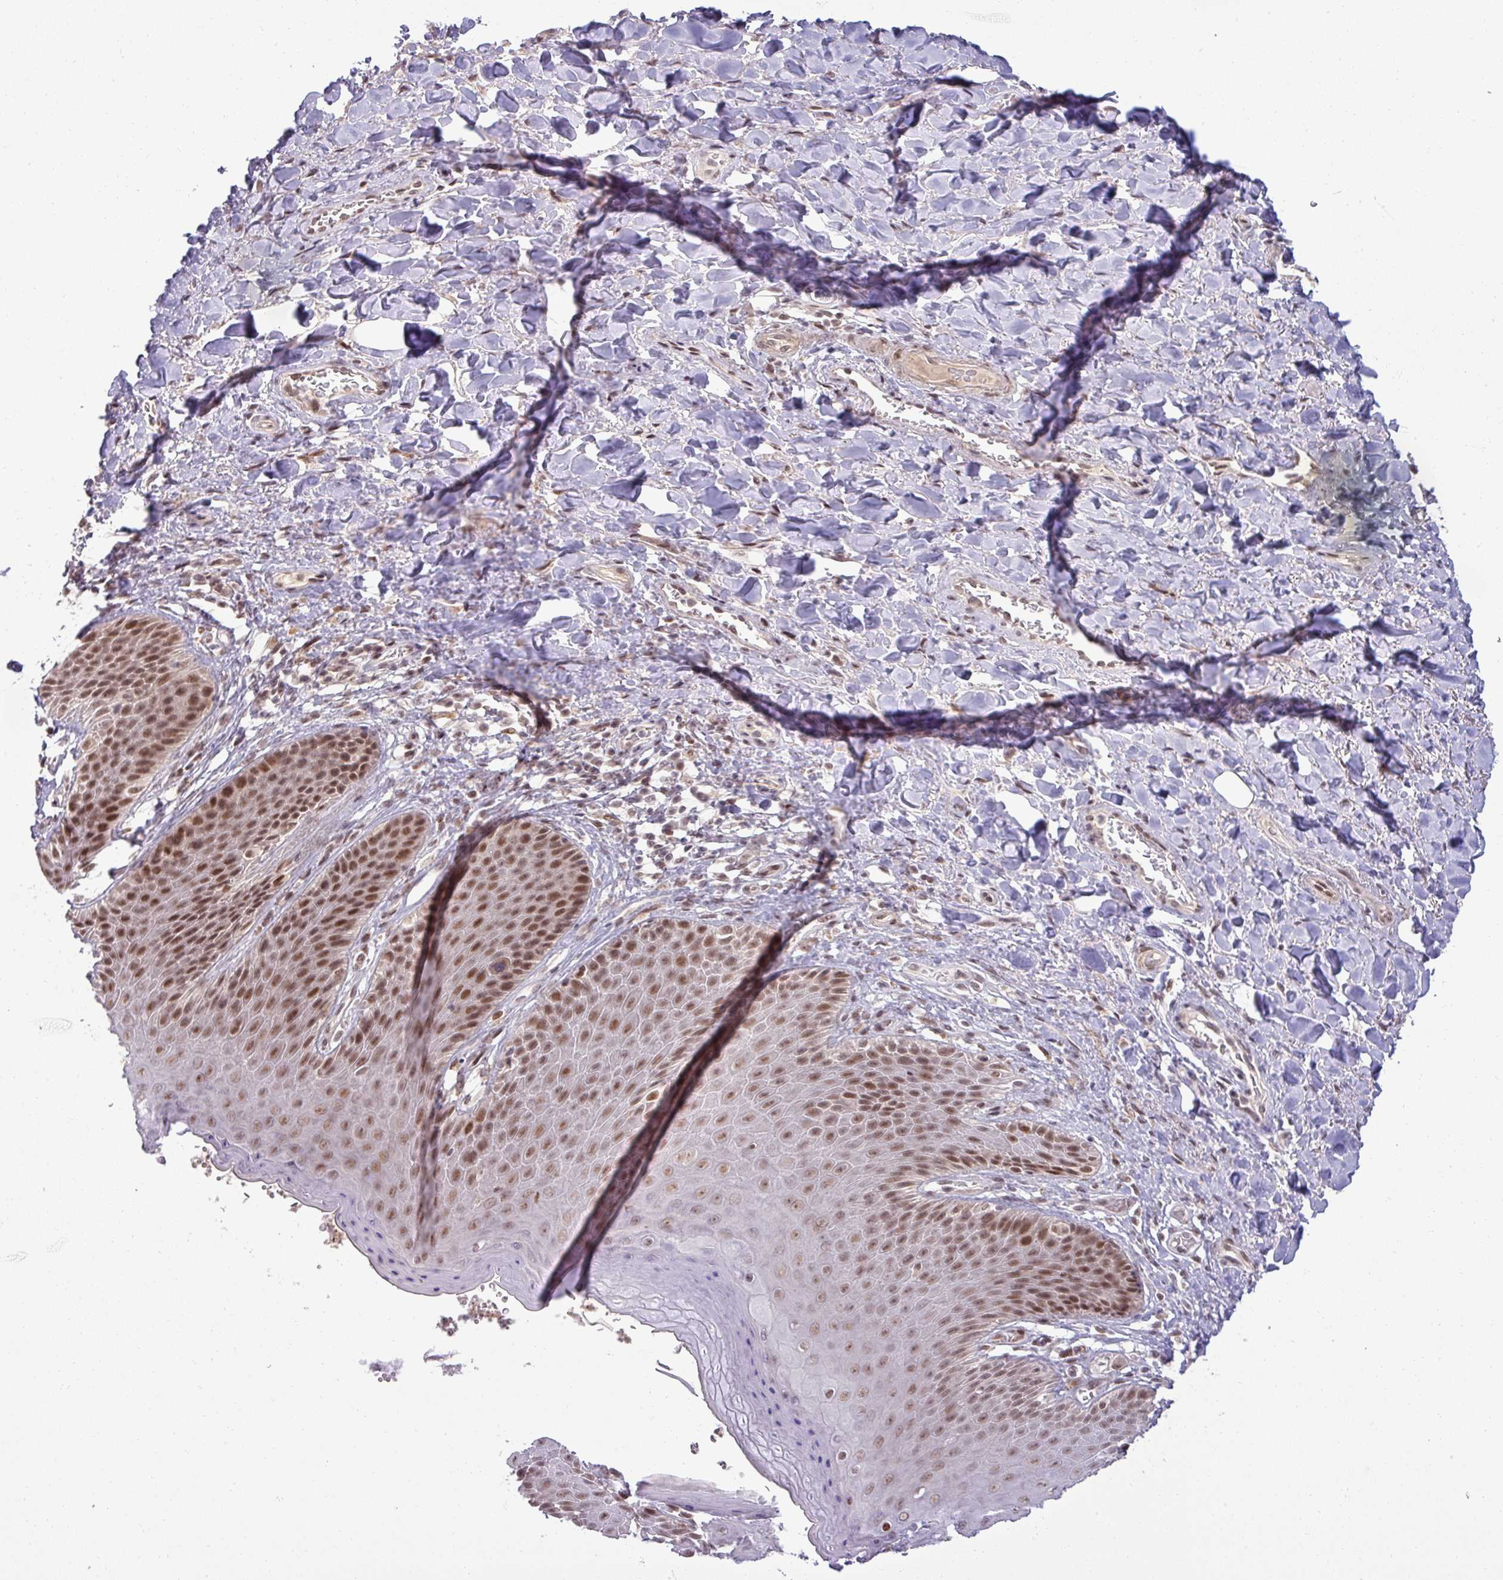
{"staining": {"intensity": "moderate", "quantity": ">75%", "location": "nuclear"}, "tissue": "skin", "cell_type": "Epidermal cells", "image_type": "normal", "snomed": [{"axis": "morphology", "description": "Normal tissue, NOS"}, {"axis": "topography", "description": "Anal"}], "caption": "Protein expression analysis of normal human skin reveals moderate nuclear positivity in about >75% of epidermal cells.", "gene": "PTPN20", "patient": {"sex": "female", "age": 89}}